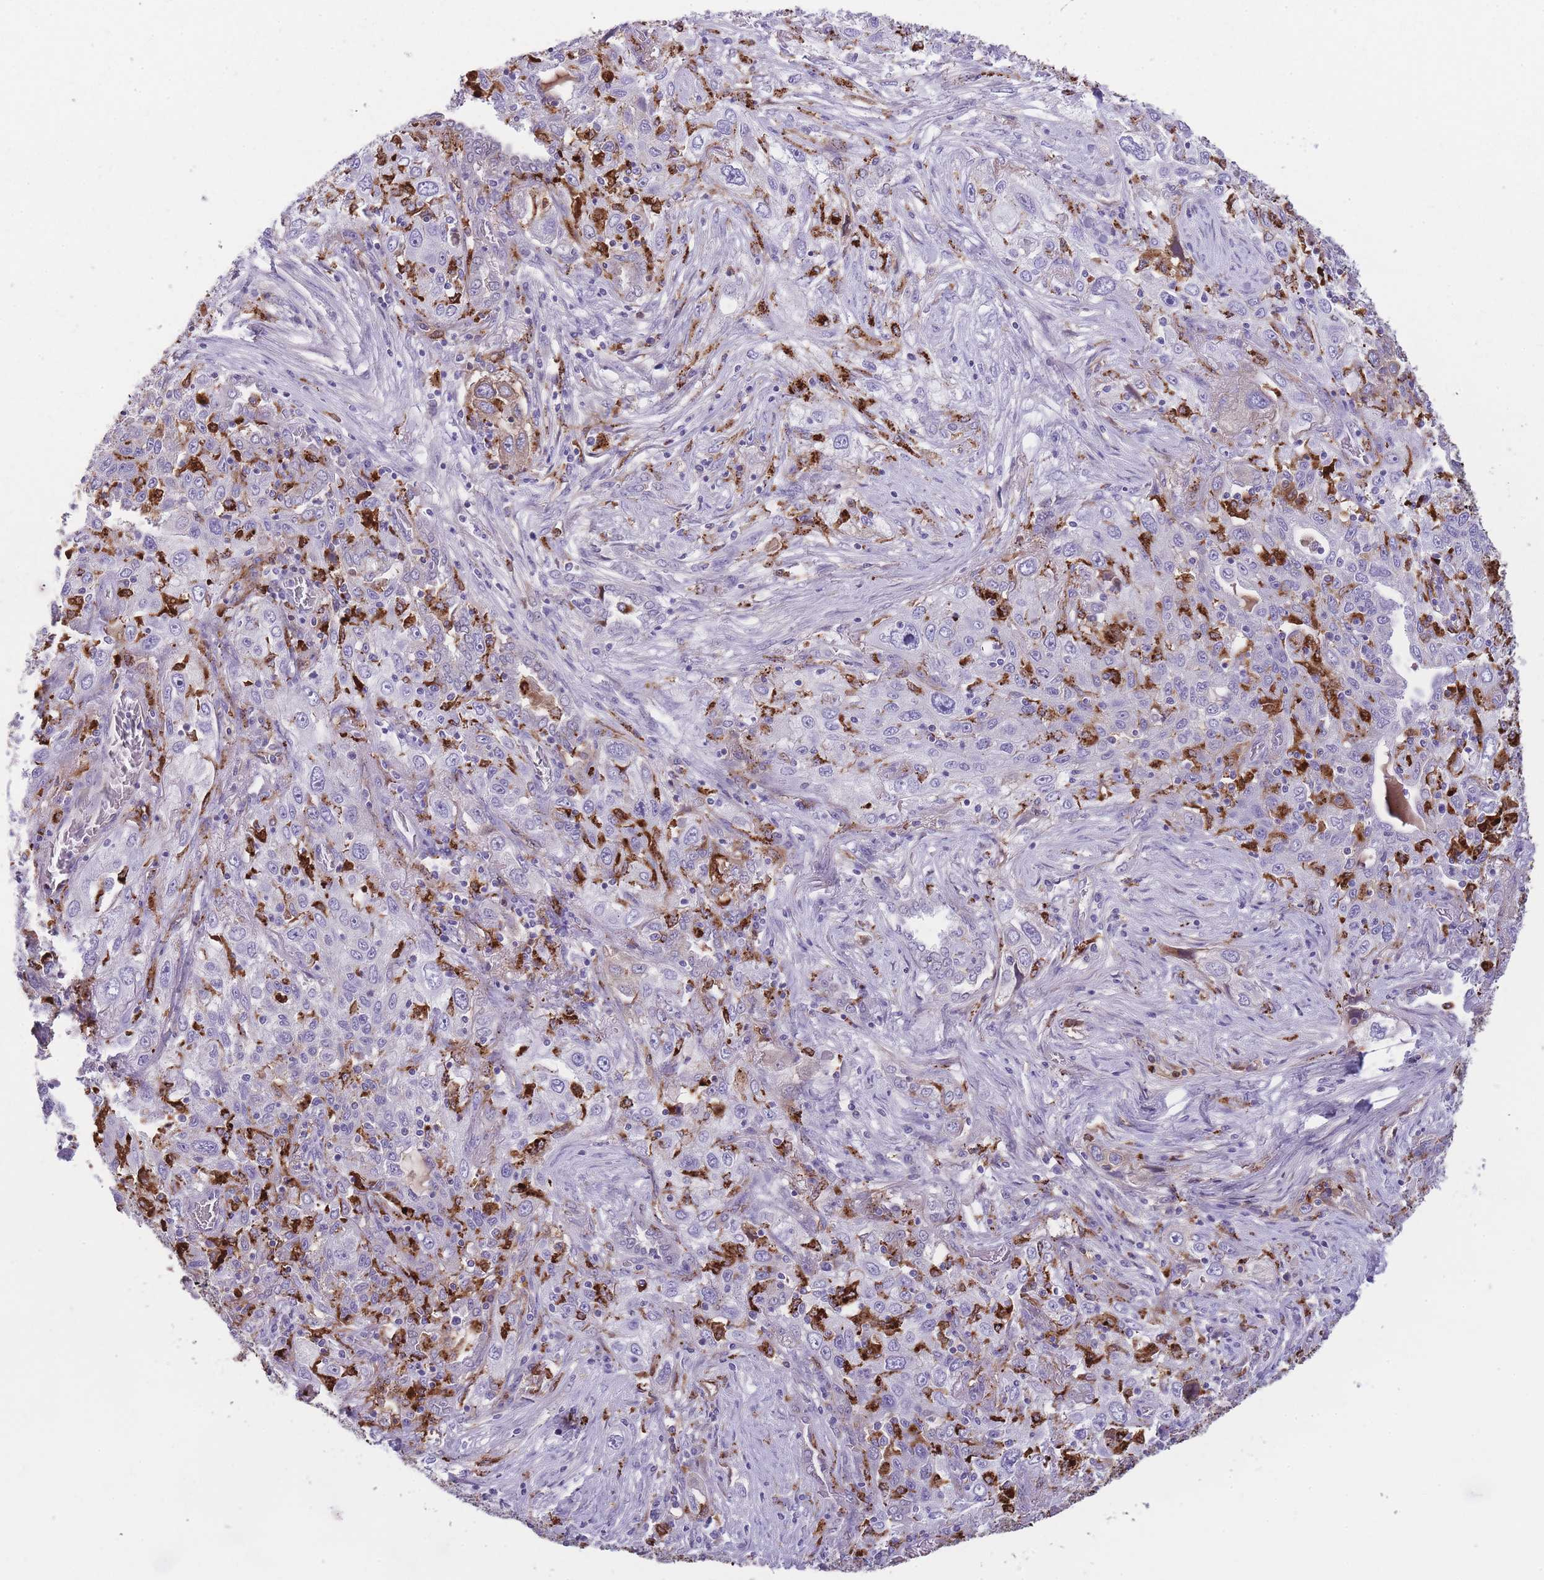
{"staining": {"intensity": "negative", "quantity": "none", "location": "none"}, "tissue": "lung cancer", "cell_type": "Tumor cells", "image_type": "cancer", "snomed": [{"axis": "morphology", "description": "Squamous cell carcinoma, NOS"}, {"axis": "topography", "description": "Lung"}], "caption": "Human squamous cell carcinoma (lung) stained for a protein using IHC exhibits no staining in tumor cells.", "gene": "GNAT1", "patient": {"sex": "female", "age": 69}}